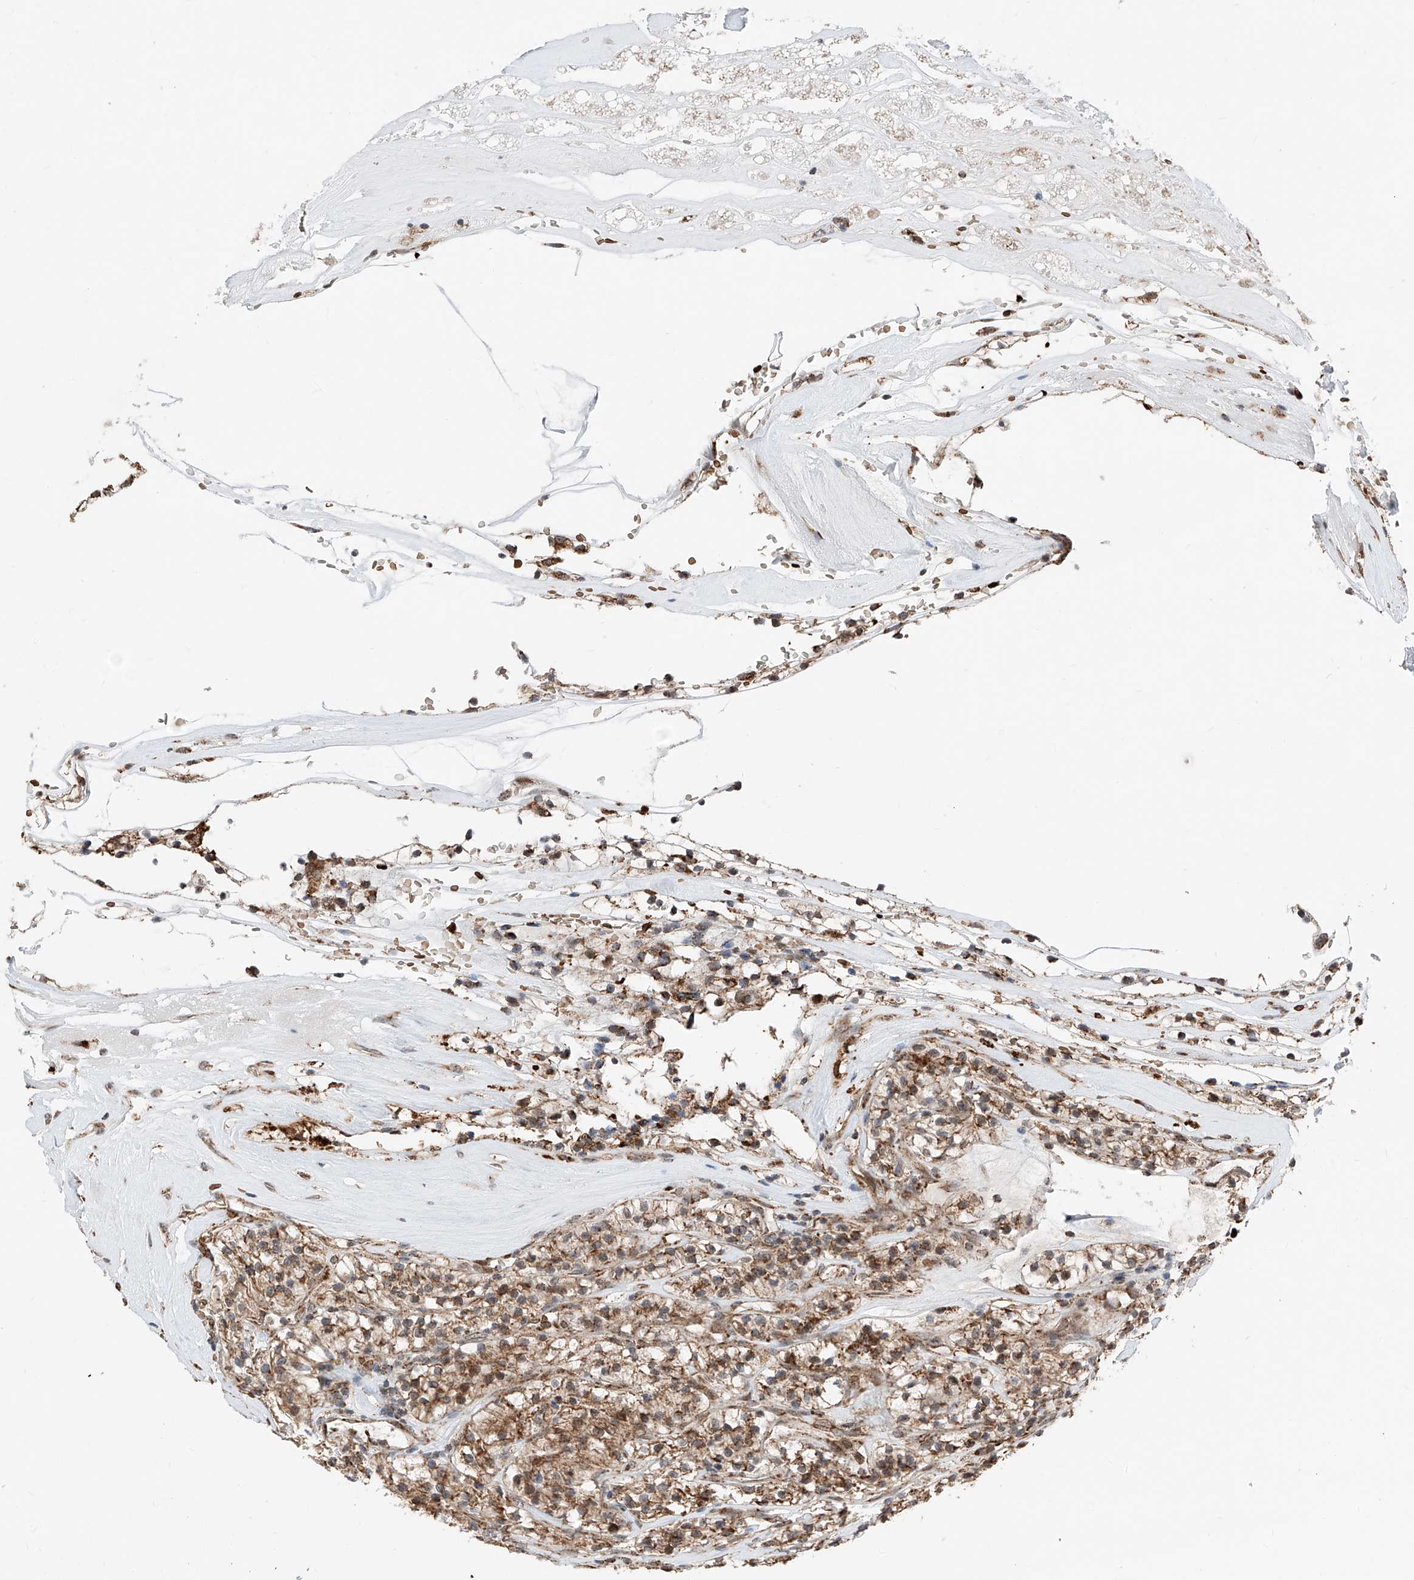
{"staining": {"intensity": "moderate", "quantity": ">75%", "location": "cytoplasmic/membranous"}, "tissue": "renal cancer", "cell_type": "Tumor cells", "image_type": "cancer", "snomed": [{"axis": "morphology", "description": "Adenocarcinoma, NOS"}, {"axis": "topography", "description": "Kidney"}], "caption": "IHC (DAB (3,3'-diaminobenzidine)) staining of human renal cancer (adenocarcinoma) exhibits moderate cytoplasmic/membranous protein staining in about >75% of tumor cells. (Brightfield microscopy of DAB IHC at high magnification).", "gene": "ZSCAN29", "patient": {"sex": "female", "age": 57}}